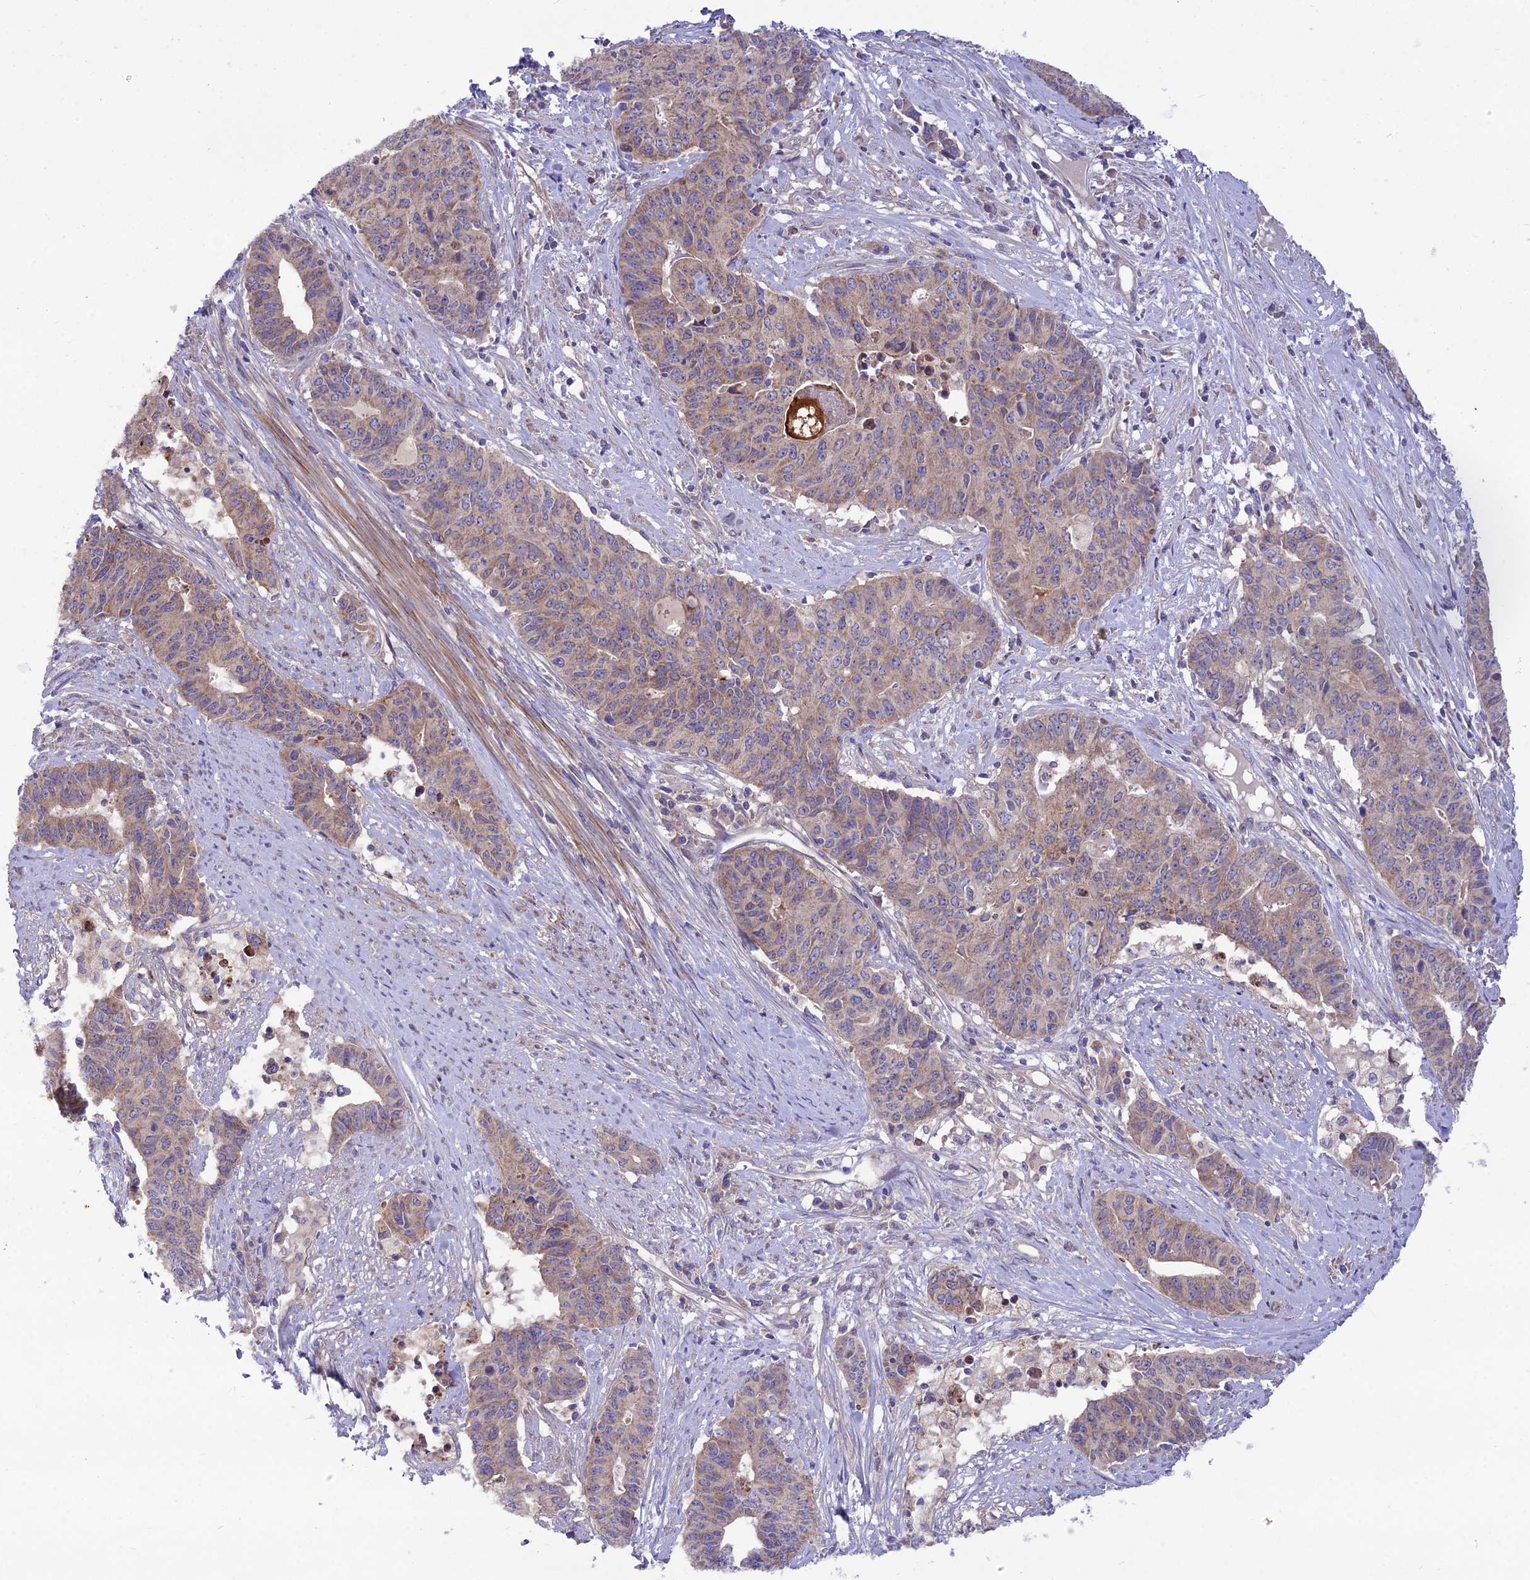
{"staining": {"intensity": "weak", "quantity": ">75%", "location": "cytoplasmic/membranous"}, "tissue": "endometrial cancer", "cell_type": "Tumor cells", "image_type": "cancer", "snomed": [{"axis": "morphology", "description": "Adenocarcinoma, NOS"}, {"axis": "topography", "description": "Endometrium"}], "caption": "Immunohistochemistry histopathology image of neoplastic tissue: endometrial adenocarcinoma stained using IHC exhibits low levels of weak protein expression localized specifically in the cytoplasmic/membranous of tumor cells, appearing as a cytoplasmic/membranous brown color.", "gene": "TRIM43B", "patient": {"sex": "female", "age": 59}}